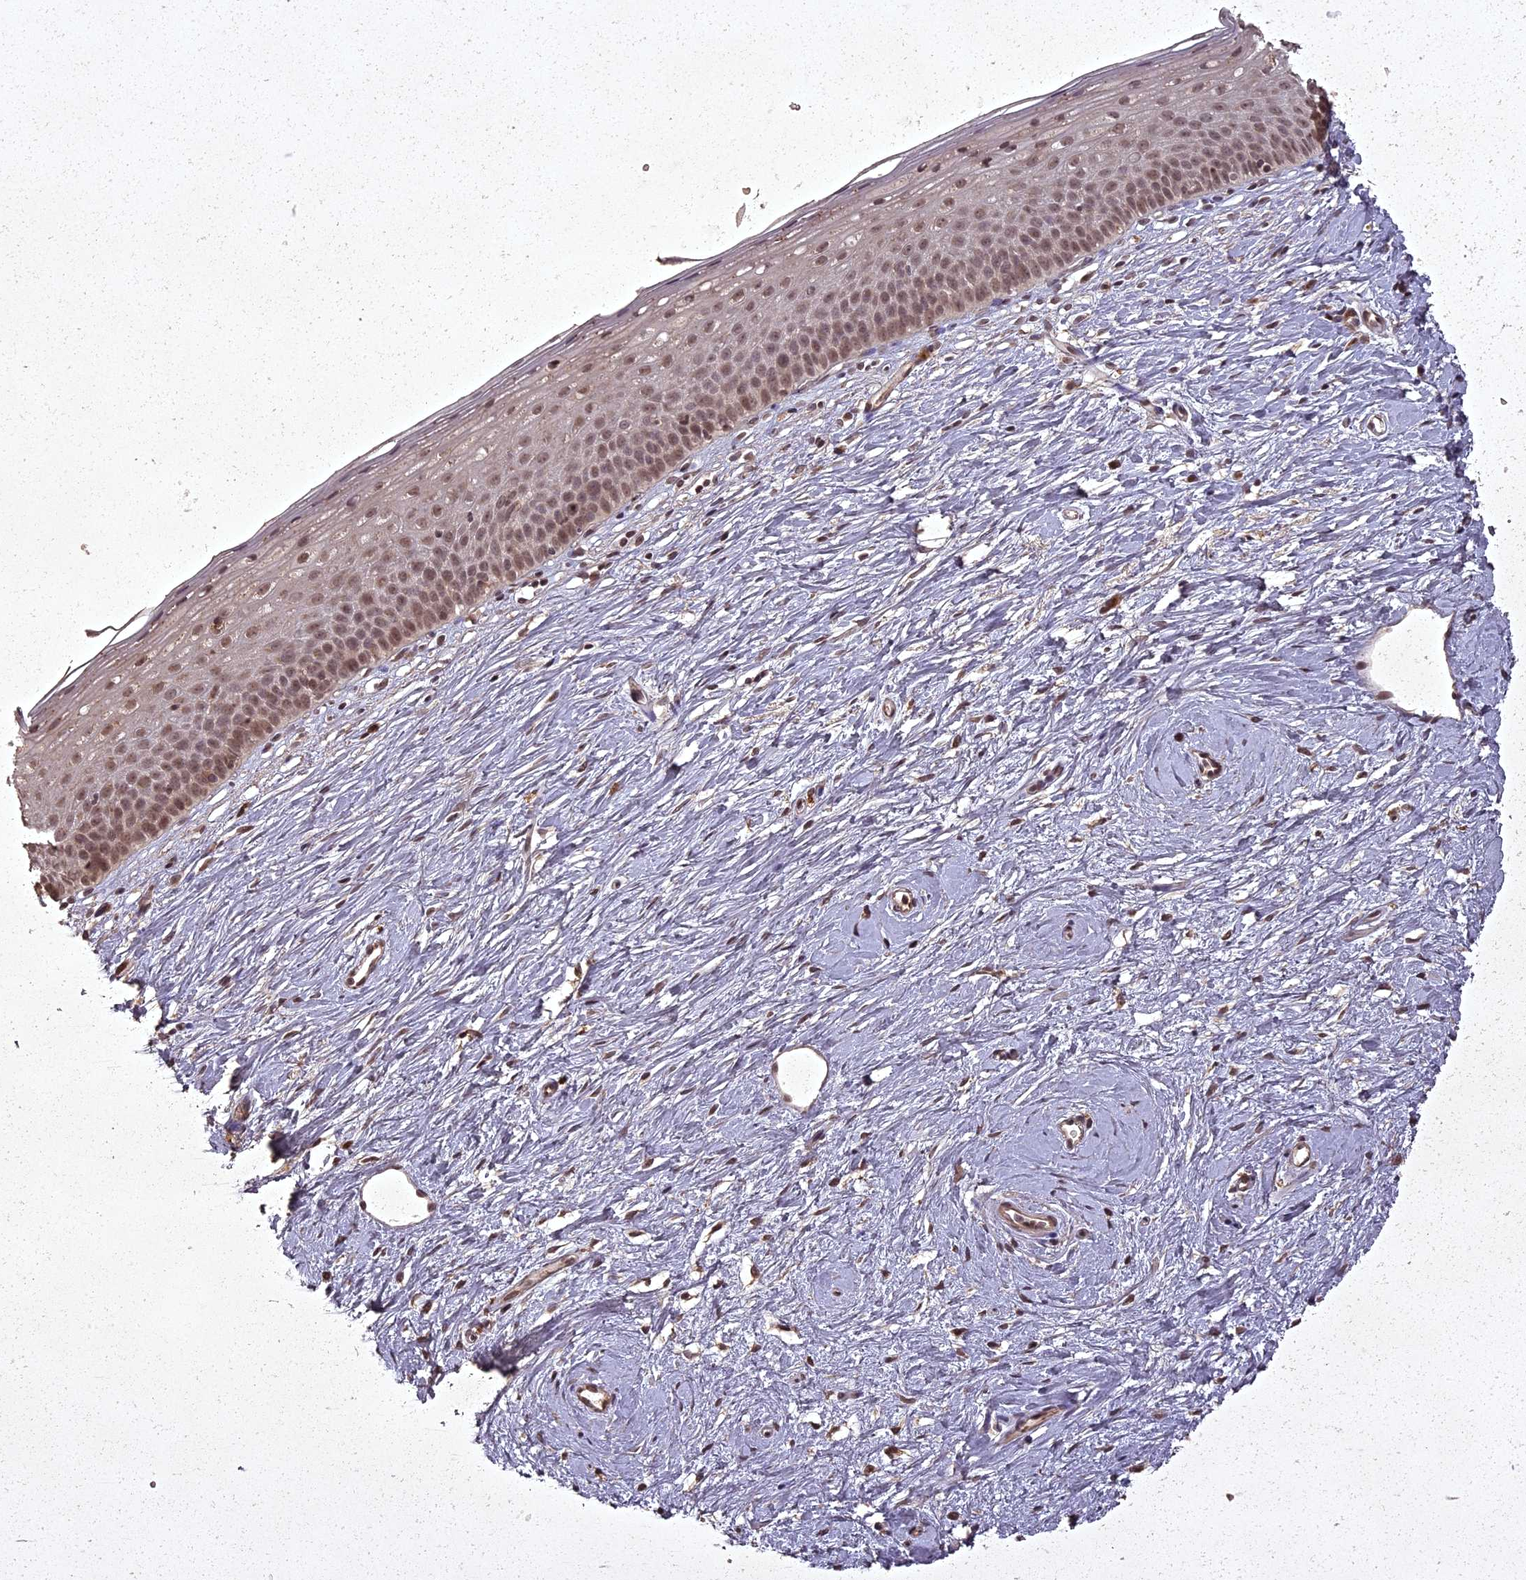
{"staining": {"intensity": "moderate", "quantity": "25%-75%", "location": "cytoplasmic/membranous"}, "tissue": "cervix", "cell_type": "Glandular cells", "image_type": "normal", "snomed": [{"axis": "morphology", "description": "Normal tissue, NOS"}, {"axis": "topography", "description": "Cervix"}], "caption": "IHC image of unremarkable cervix: human cervix stained using immunohistochemistry reveals medium levels of moderate protein expression localized specifically in the cytoplasmic/membranous of glandular cells, appearing as a cytoplasmic/membranous brown color.", "gene": "ING5", "patient": {"sex": "female", "age": 57}}